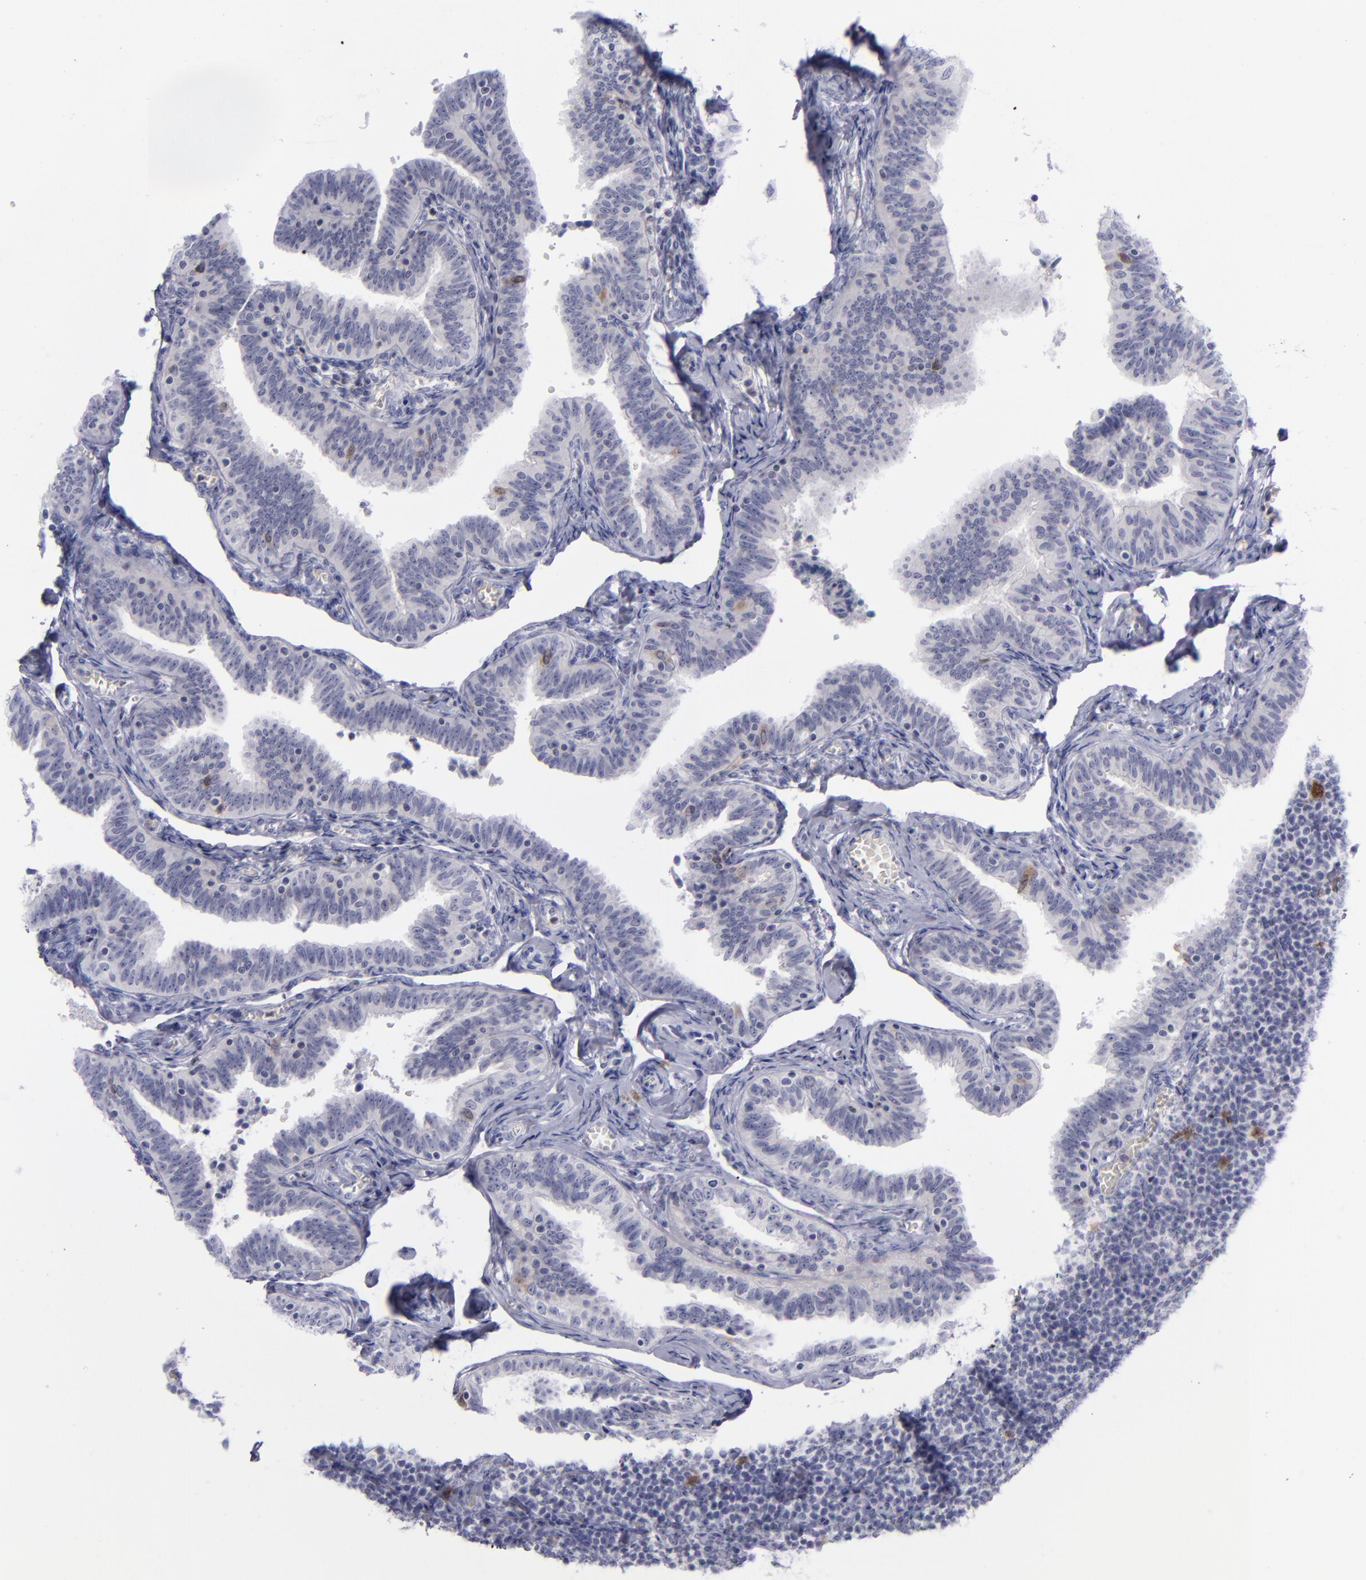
{"staining": {"intensity": "negative", "quantity": "none", "location": "none"}, "tissue": "fallopian tube", "cell_type": "Glandular cells", "image_type": "normal", "snomed": [{"axis": "morphology", "description": "Normal tissue, NOS"}, {"axis": "topography", "description": "Fallopian tube"}, {"axis": "topography", "description": "Ovary"}], "caption": "This is a histopathology image of IHC staining of normal fallopian tube, which shows no expression in glandular cells. (DAB (3,3'-diaminobenzidine) IHC with hematoxylin counter stain).", "gene": "AURKA", "patient": {"sex": "female", "age": 69}}